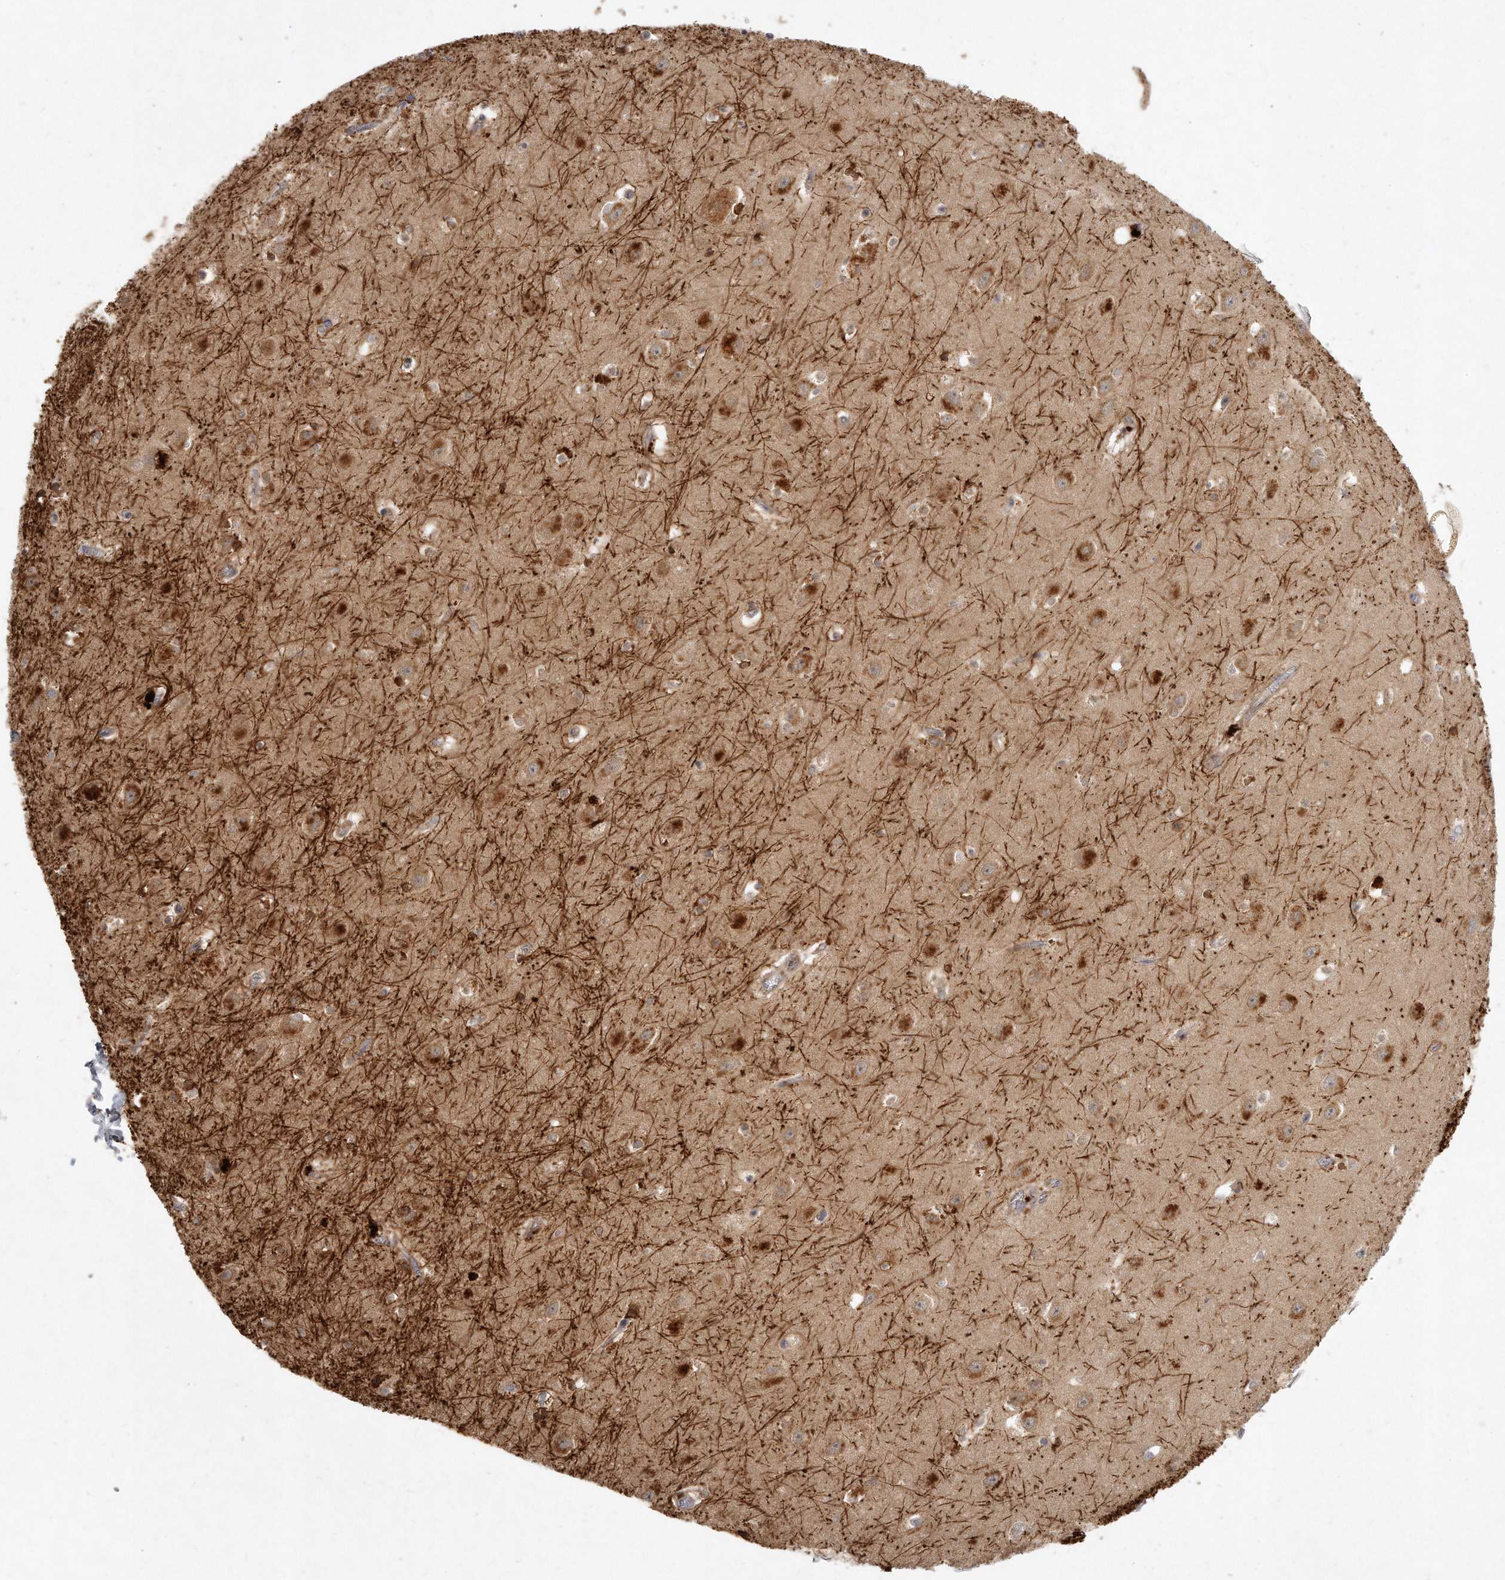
{"staining": {"intensity": "moderate", "quantity": "25%-75%", "location": "cytoplasmic/membranous"}, "tissue": "hippocampus", "cell_type": "Glial cells", "image_type": "normal", "snomed": [{"axis": "morphology", "description": "Normal tissue, NOS"}, {"axis": "topography", "description": "Hippocampus"}], "caption": "Immunohistochemistry (IHC) micrograph of normal hippocampus: human hippocampus stained using immunohistochemistry exhibits medium levels of moderate protein expression localized specifically in the cytoplasmic/membranous of glial cells, appearing as a cytoplasmic/membranous brown color.", "gene": "LGALS8", "patient": {"sex": "female", "age": 64}}